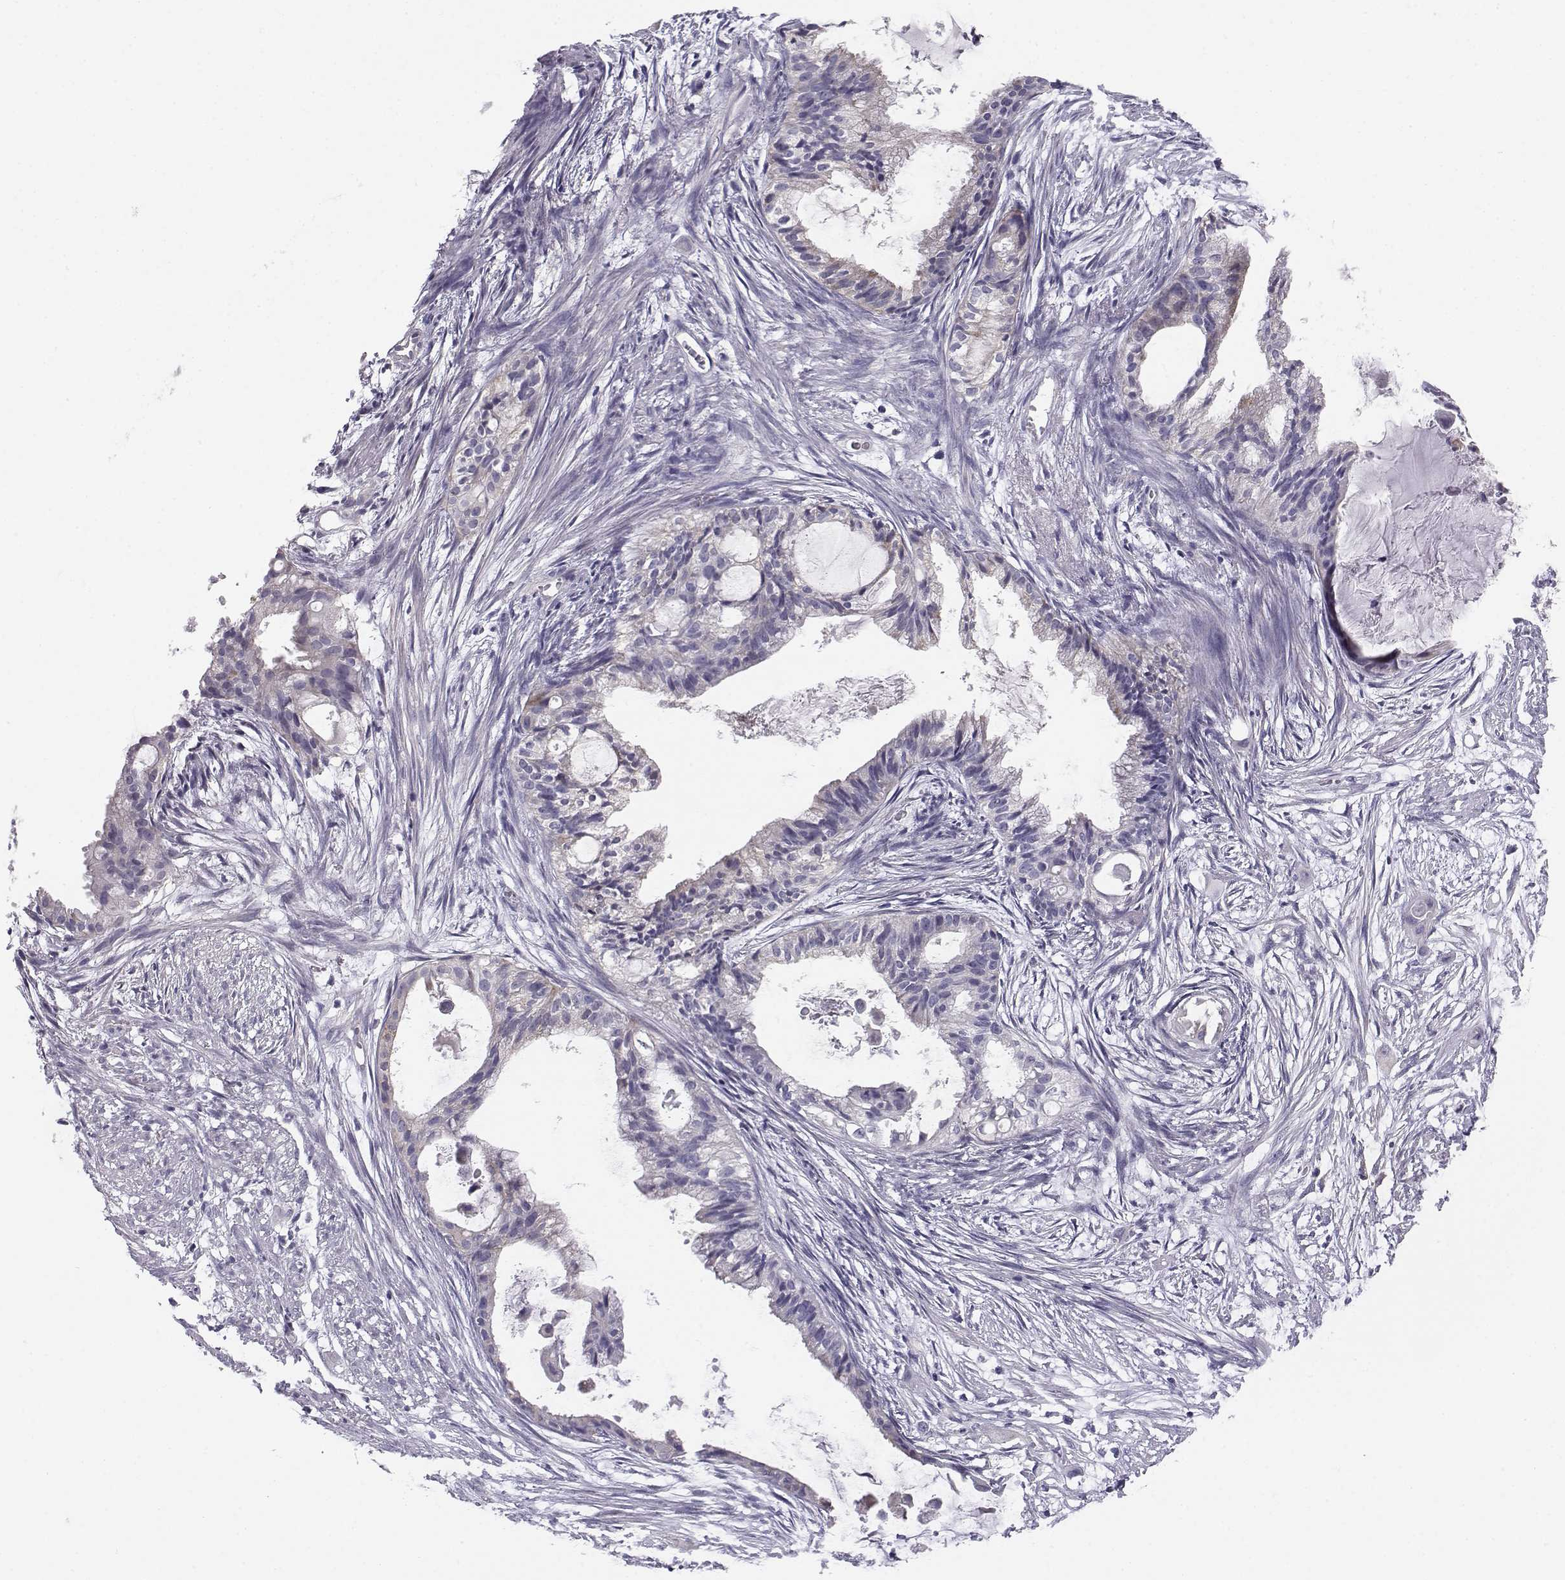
{"staining": {"intensity": "negative", "quantity": "none", "location": "none"}, "tissue": "endometrial cancer", "cell_type": "Tumor cells", "image_type": "cancer", "snomed": [{"axis": "morphology", "description": "Adenocarcinoma, NOS"}, {"axis": "topography", "description": "Endometrium"}], "caption": "Micrograph shows no significant protein positivity in tumor cells of endometrial cancer (adenocarcinoma).", "gene": "KCNMB4", "patient": {"sex": "female", "age": 86}}